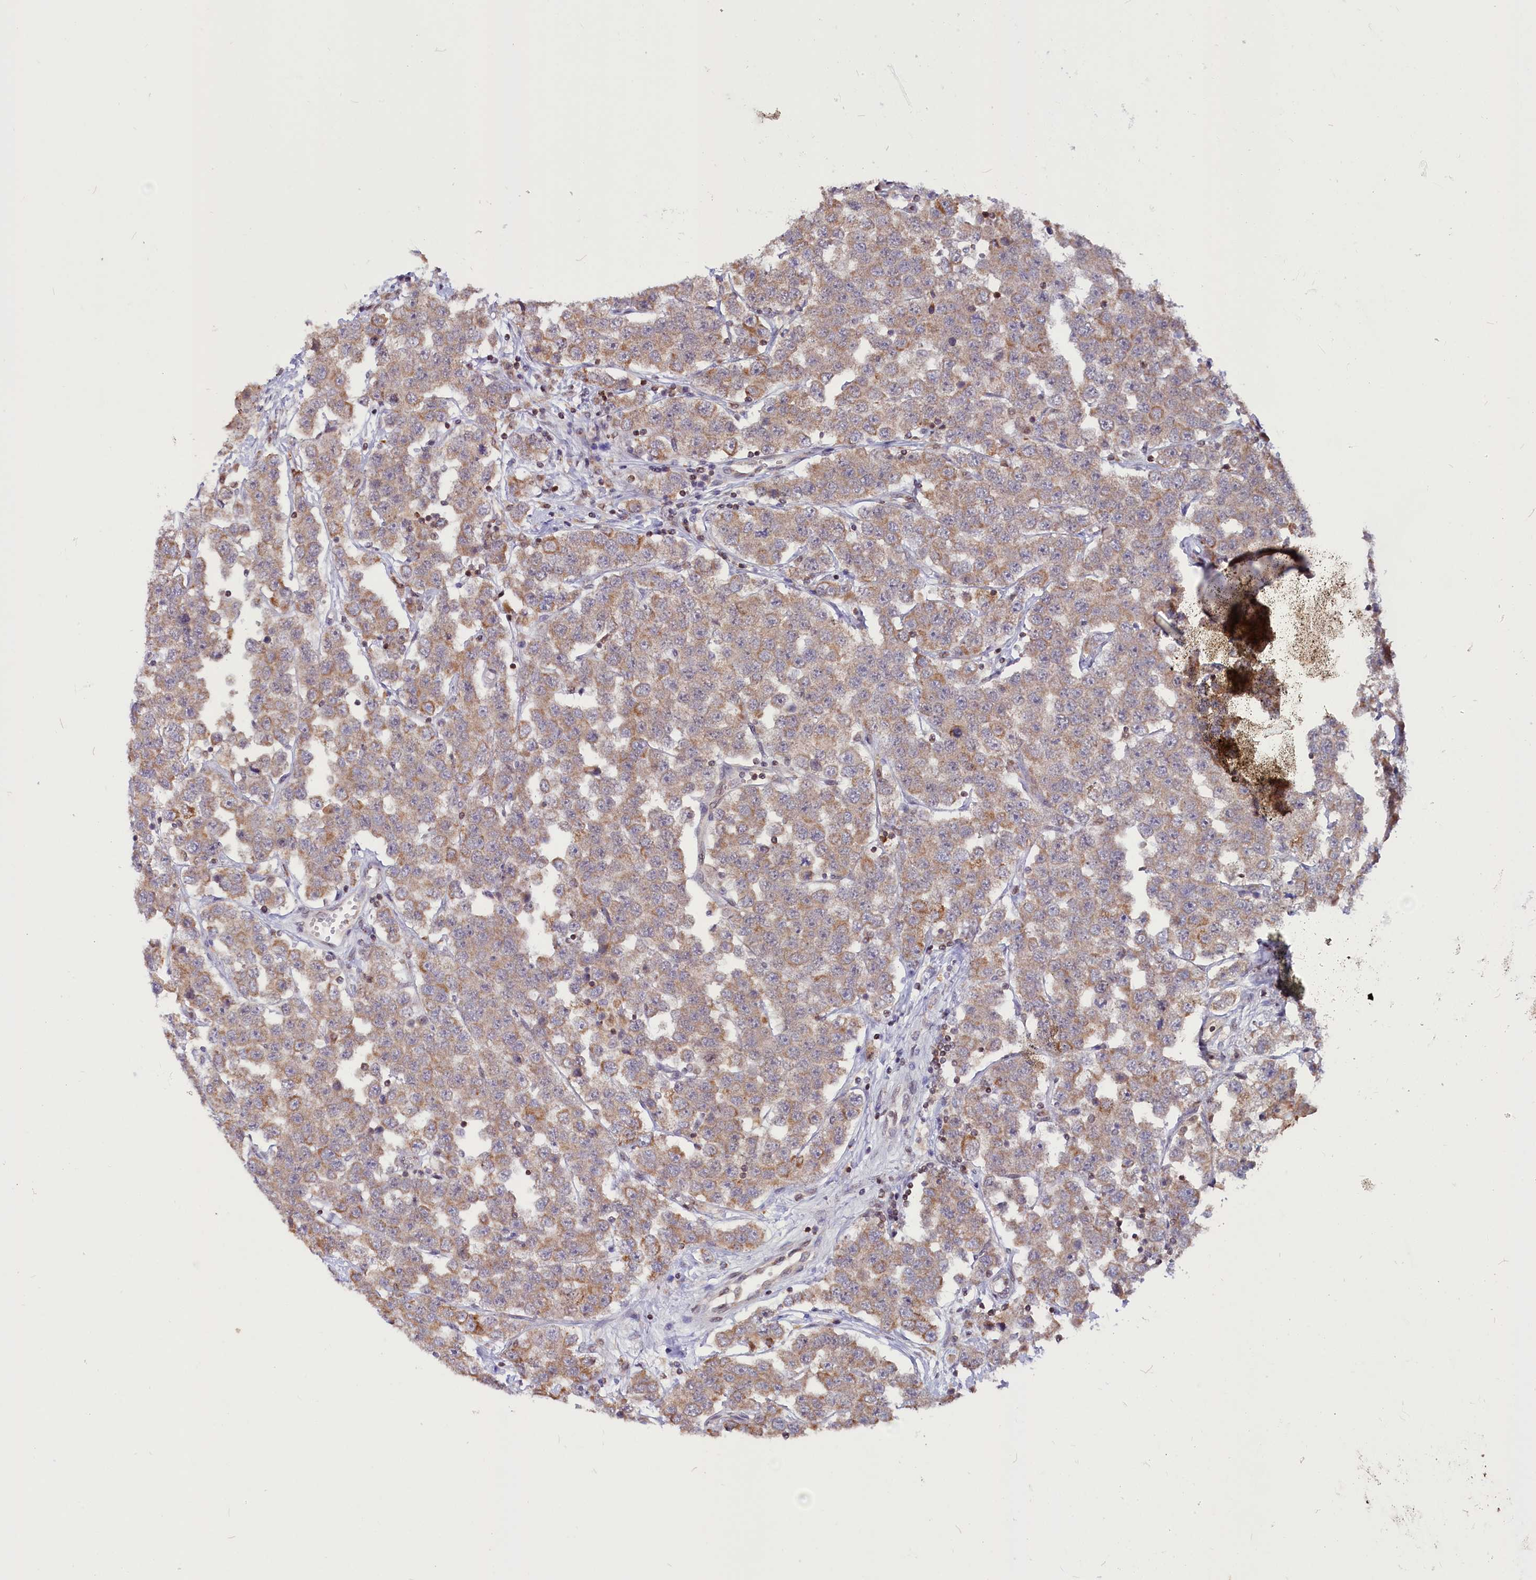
{"staining": {"intensity": "weak", "quantity": "25%-75%", "location": "cytoplasmic/membranous"}, "tissue": "testis cancer", "cell_type": "Tumor cells", "image_type": "cancer", "snomed": [{"axis": "morphology", "description": "Seminoma, NOS"}, {"axis": "topography", "description": "Testis"}], "caption": "Immunohistochemical staining of testis seminoma reveals weak cytoplasmic/membranous protein positivity in about 25%-75% of tumor cells.", "gene": "PHC3", "patient": {"sex": "male", "age": 28}}